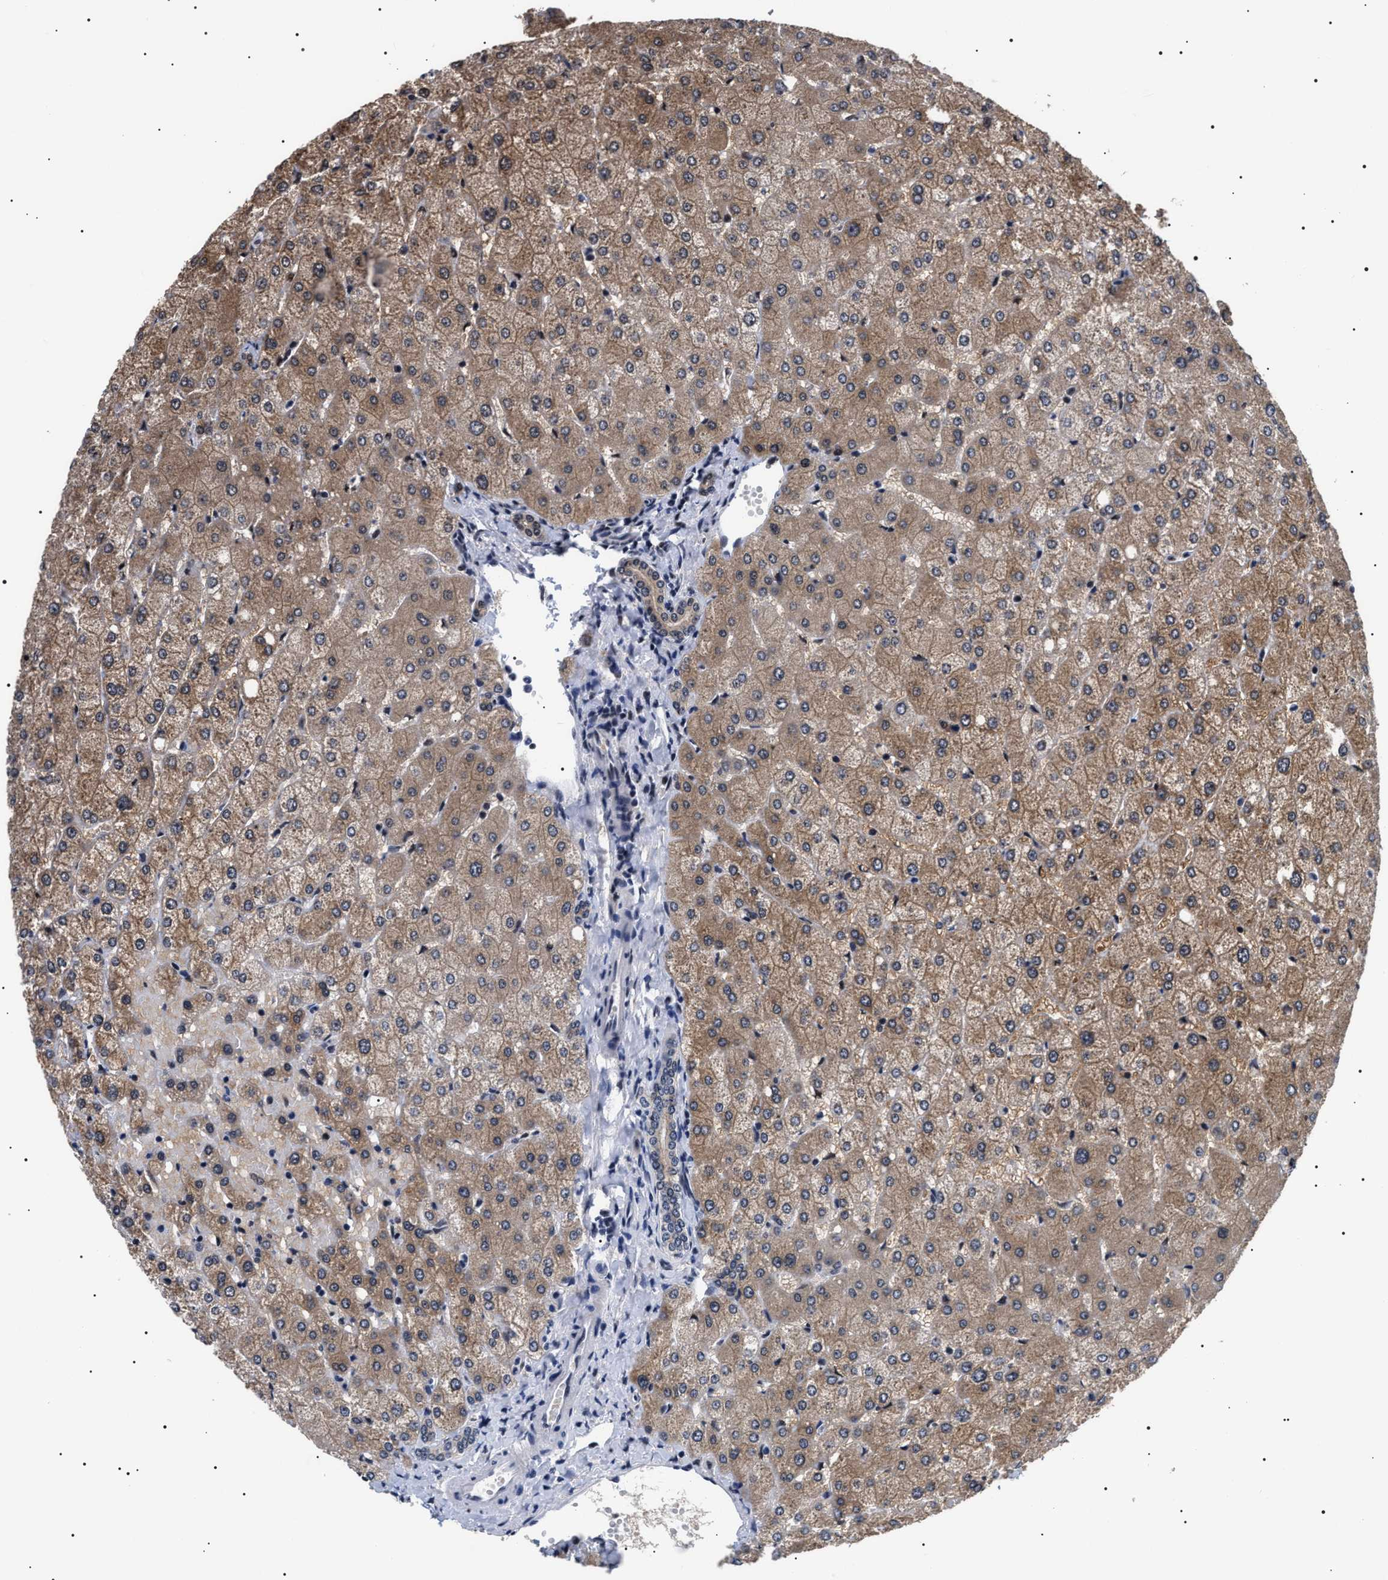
{"staining": {"intensity": "weak", "quantity": ">75%", "location": "cytoplasmic/membranous"}, "tissue": "liver", "cell_type": "Cholangiocytes", "image_type": "normal", "snomed": [{"axis": "morphology", "description": "Normal tissue, NOS"}, {"axis": "topography", "description": "Liver"}], "caption": "Immunohistochemistry (IHC) micrograph of unremarkable liver: liver stained using IHC displays low levels of weak protein expression localized specifically in the cytoplasmic/membranous of cholangiocytes, appearing as a cytoplasmic/membranous brown color.", "gene": "CAAP1", "patient": {"sex": "female", "age": 54}}